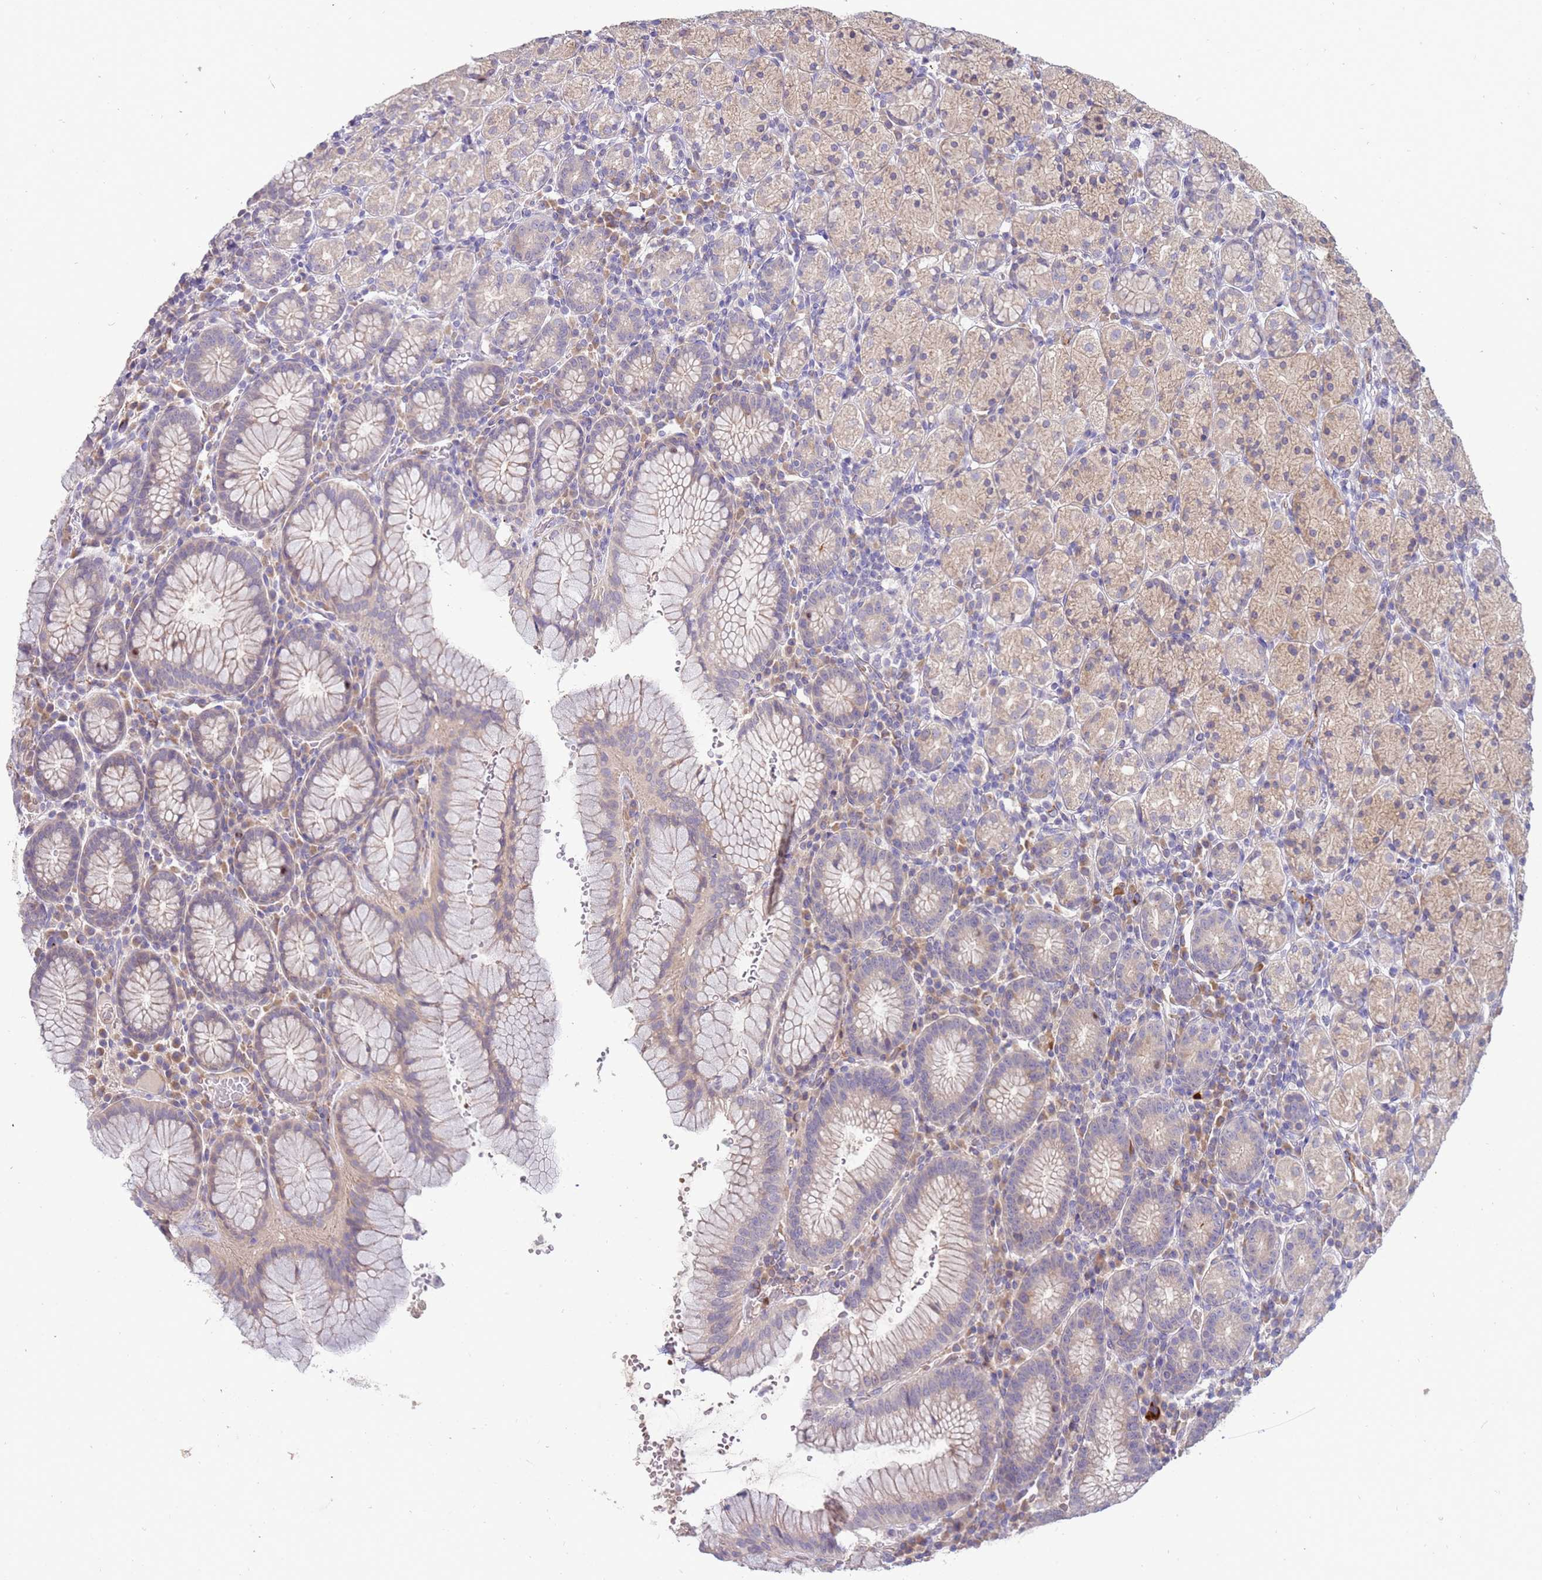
{"staining": {"intensity": "weak", "quantity": "25%-75%", "location": "cytoplasmic/membranous"}, "tissue": "stomach", "cell_type": "Glandular cells", "image_type": "normal", "snomed": [{"axis": "morphology", "description": "Normal tissue, NOS"}, {"axis": "topography", "description": "Stomach, upper"}, {"axis": "topography", "description": "Stomach"}], "caption": "Stomach stained with DAB (3,3'-diaminobenzidine) immunohistochemistry (IHC) demonstrates low levels of weak cytoplasmic/membranous staining in about 25%-75% of glandular cells. Immunohistochemistry stains the protein of interest in brown and the nuclei are stained blue.", "gene": "NMUR2", "patient": {"sex": "male", "age": 62}}